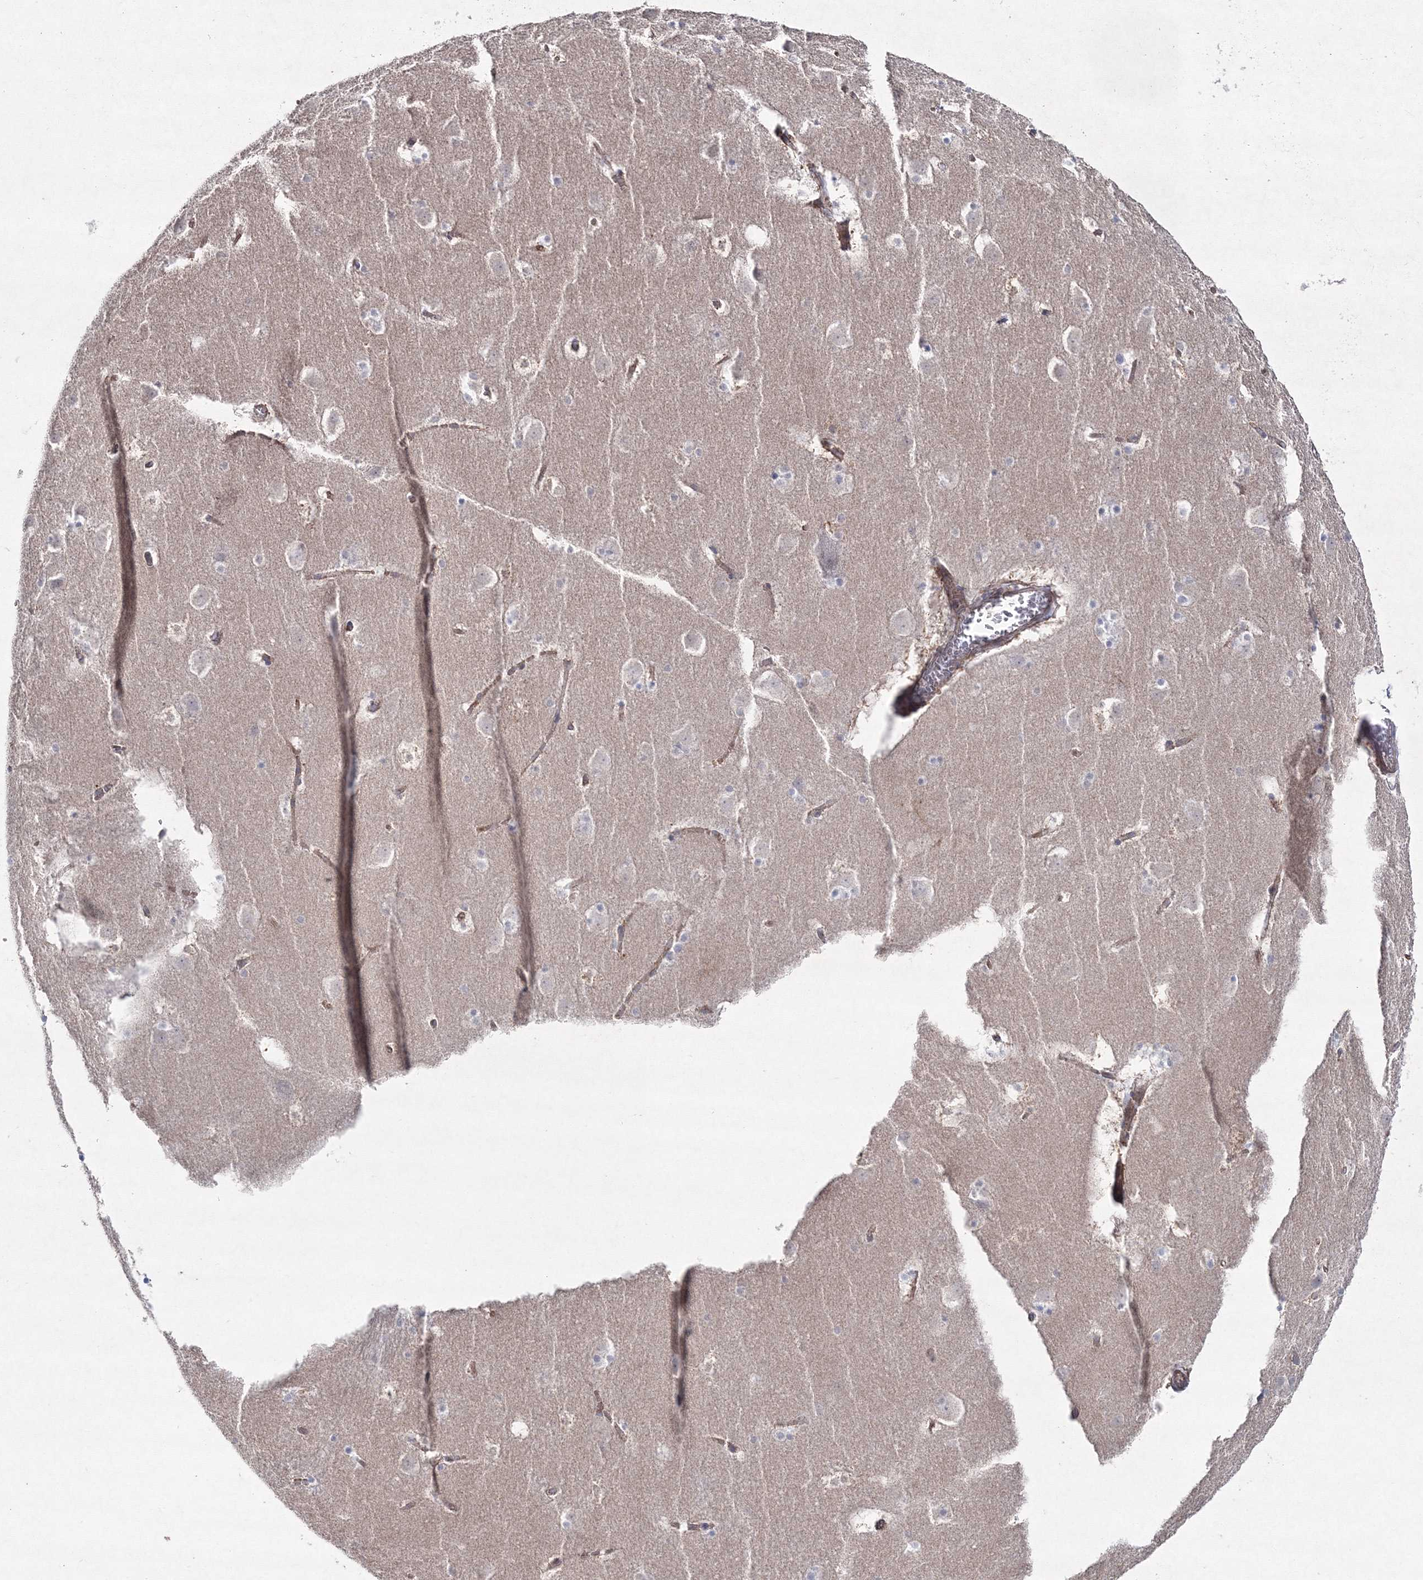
{"staining": {"intensity": "negative", "quantity": "none", "location": "none"}, "tissue": "caudate", "cell_type": "Glial cells", "image_type": "normal", "snomed": [{"axis": "morphology", "description": "Normal tissue, NOS"}, {"axis": "topography", "description": "Lateral ventricle wall"}], "caption": "Immunohistochemistry (IHC) micrograph of normal human caudate stained for a protein (brown), which exhibits no staining in glial cells.", "gene": "NAA40", "patient": {"sex": "male", "age": 45}}